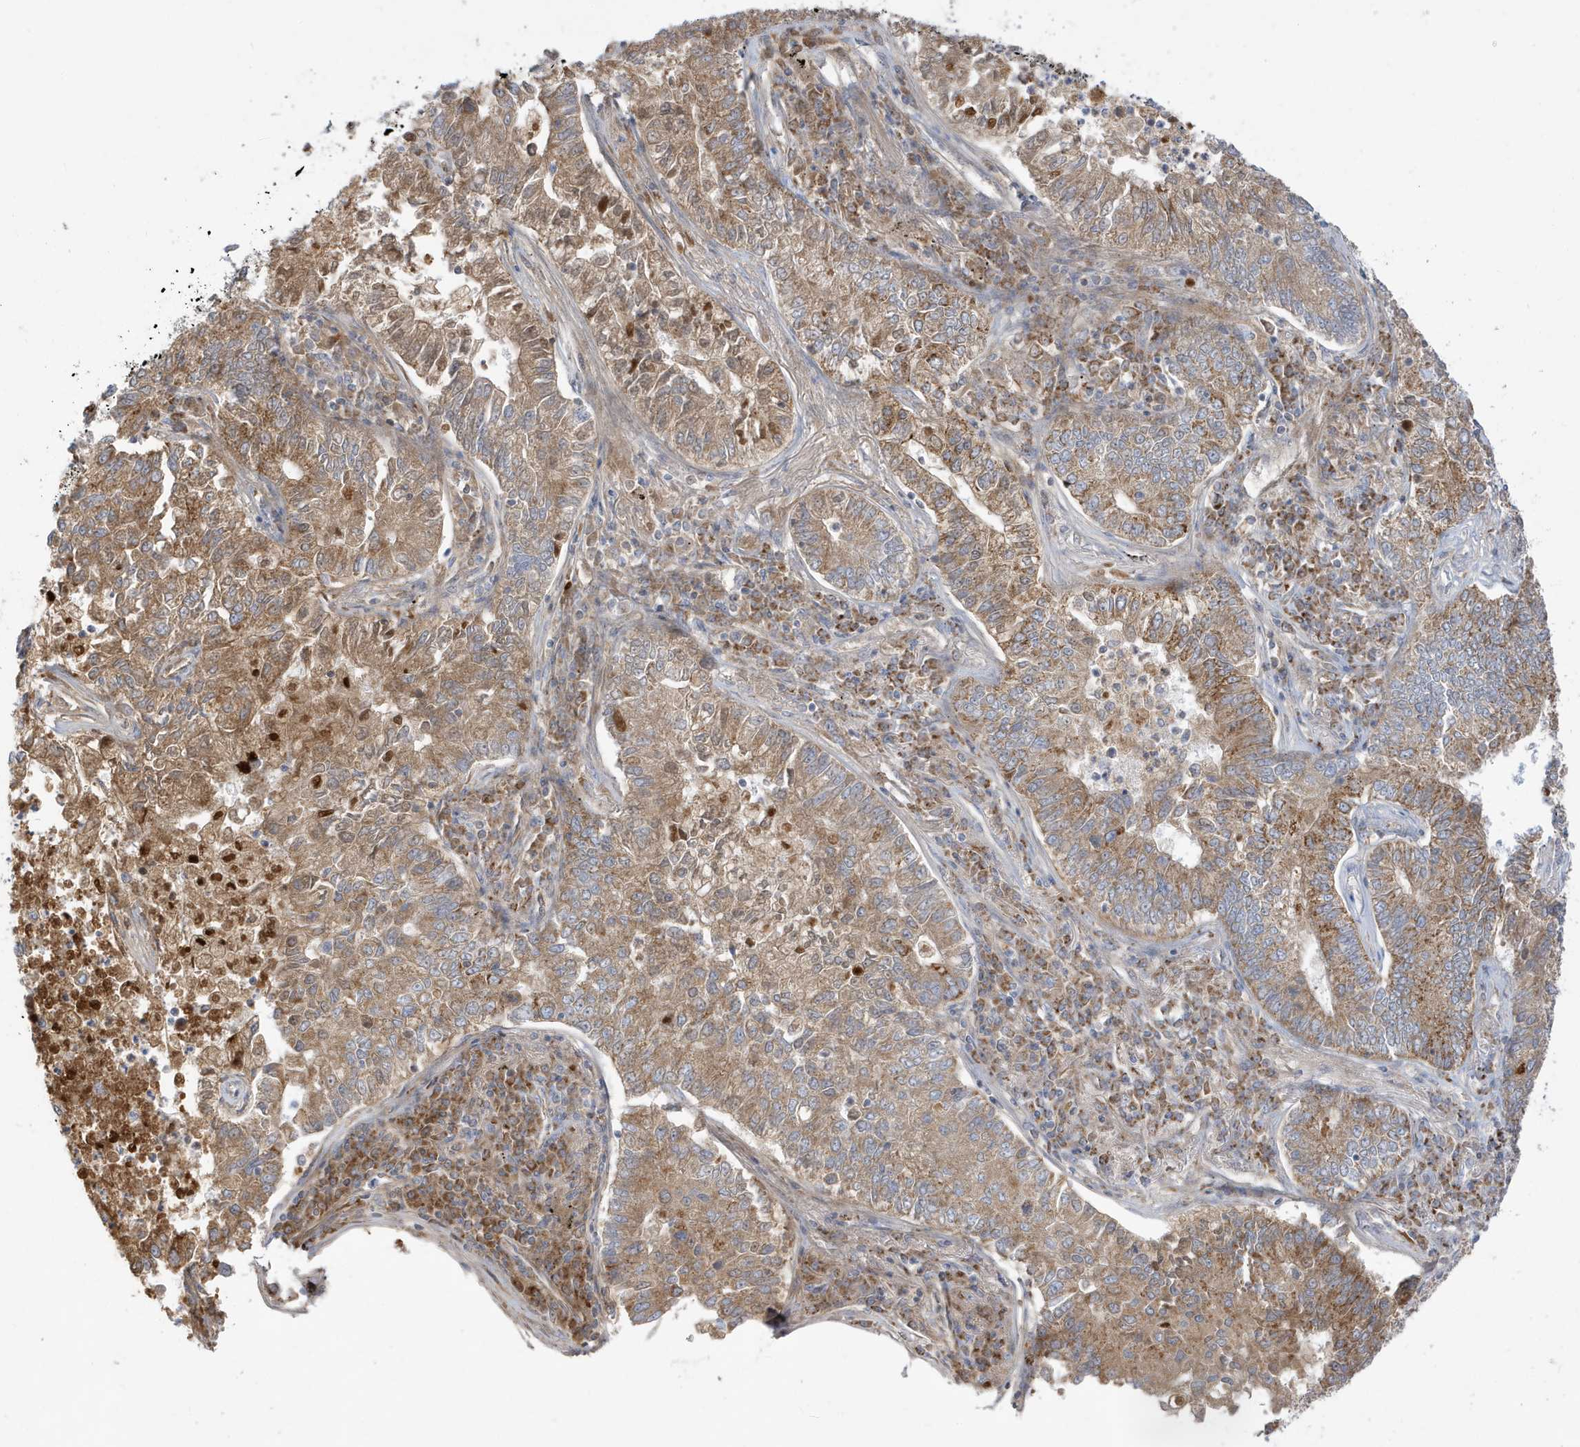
{"staining": {"intensity": "moderate", "quantity": ">75%", "location": "cytoplasmic/membranous"}, "tissue": "lung cancer", "cell_type": "Tumor cells", "image_type": "cancer", "snomed": [{"axis": "morphology", "description": "Adenocarcinoma, NOS"}, {"axis": "topography", "description": "Lung"}], "caption": "The micrograph shows a brown stain indicating the presence of a protein in the cytoplasmic/membranous of tumor cells in lung adenocarcinoma.", "gene": "IFT57", "patient": {"sex": "male", "age": 49}}